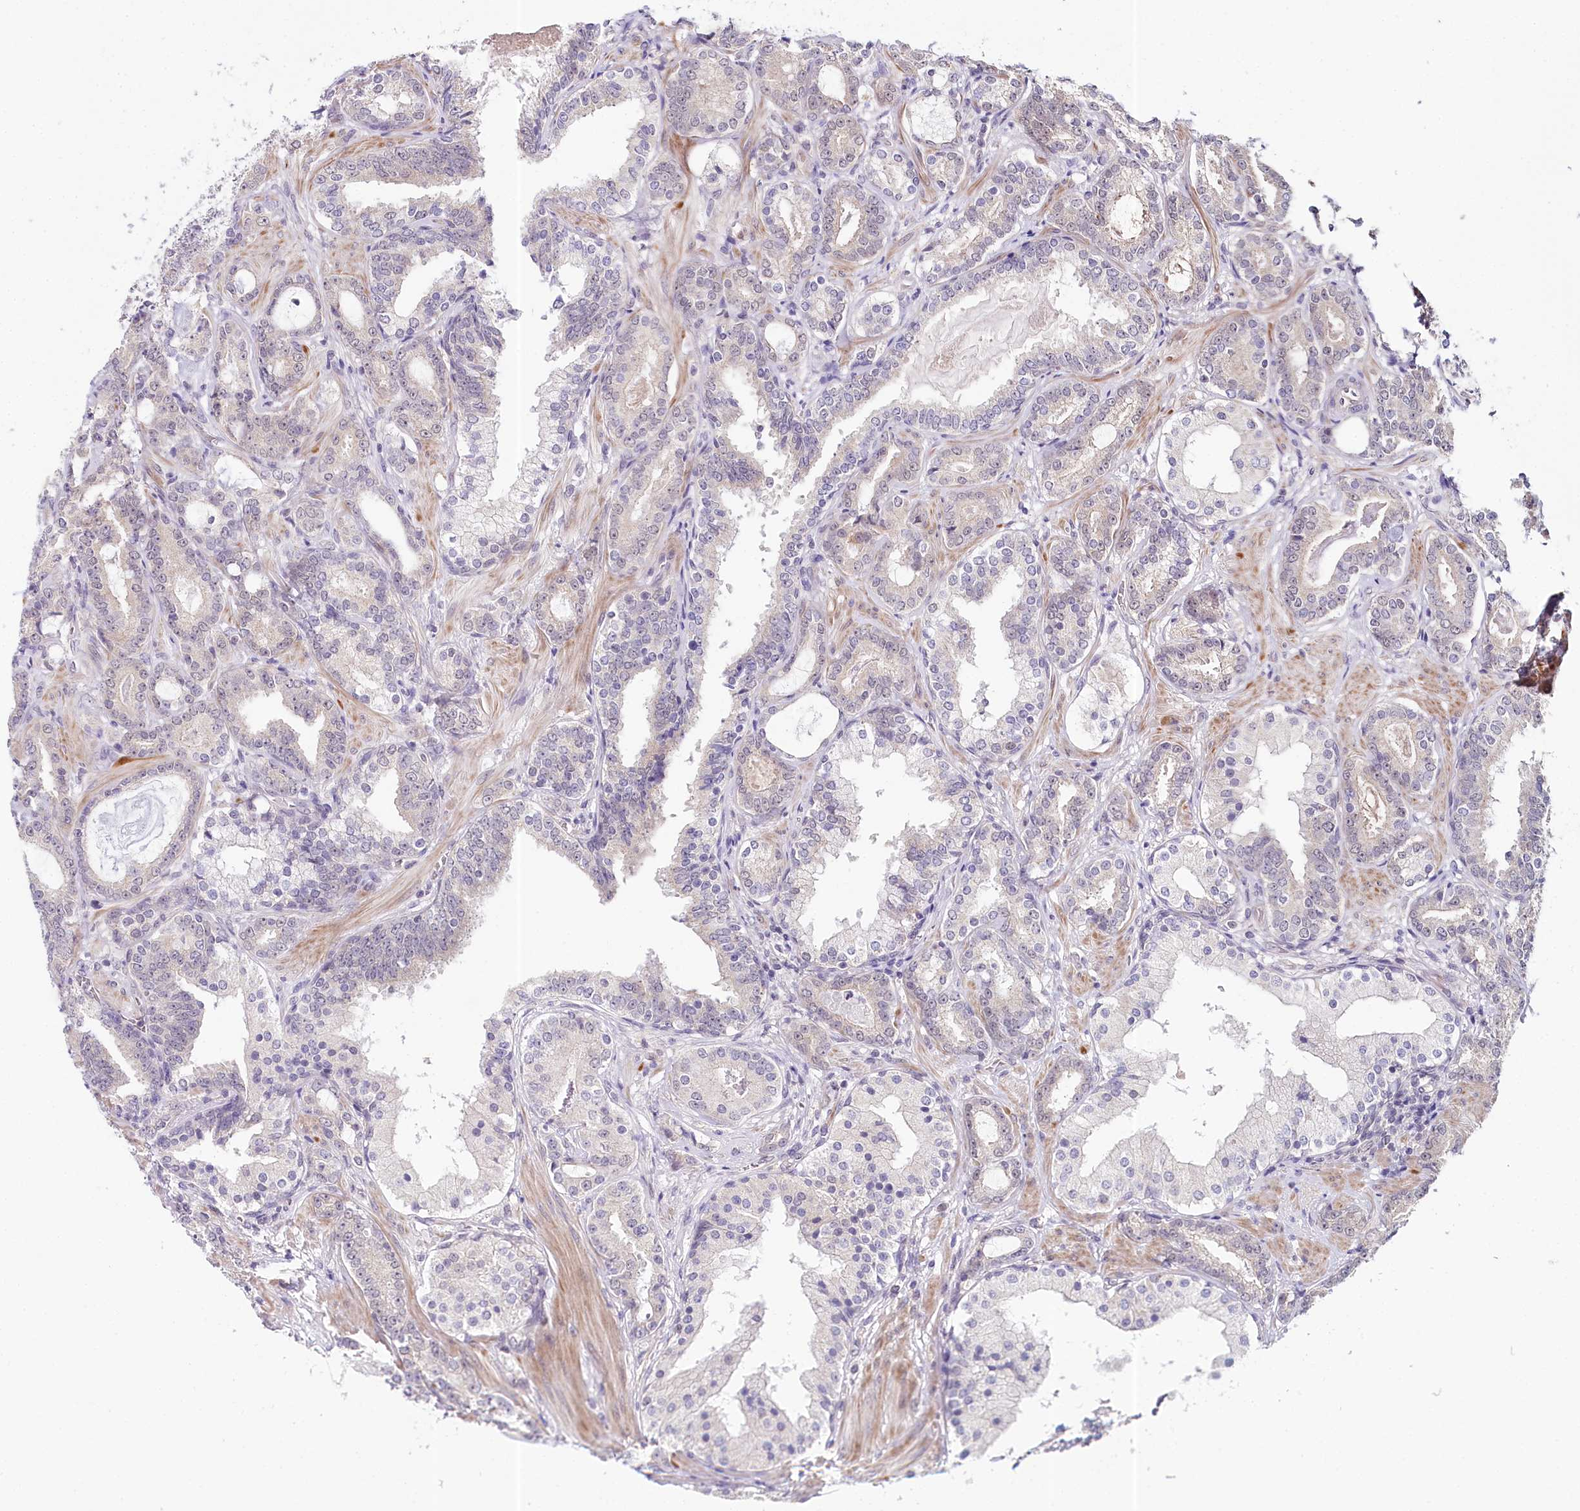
{"staining": {"intensity": "negative", "quantity": "none", "location": "none"}, "tissue": "prostate cancer", "cell_type": "Tumor cells", "image_type": "cancer", "snomed": [{"axis": "morphology", "description": "Adenocarcinoma, High grade"}, {"axis": "topography", "description": "Prostate"}], "caption": "An image of high-grade adenocarcinoma (prostate) stained for a protein demonstrates no brown staining in tumor cells.", "gene": "AMTN", "patient": {"sex": "male", "age": 58}}